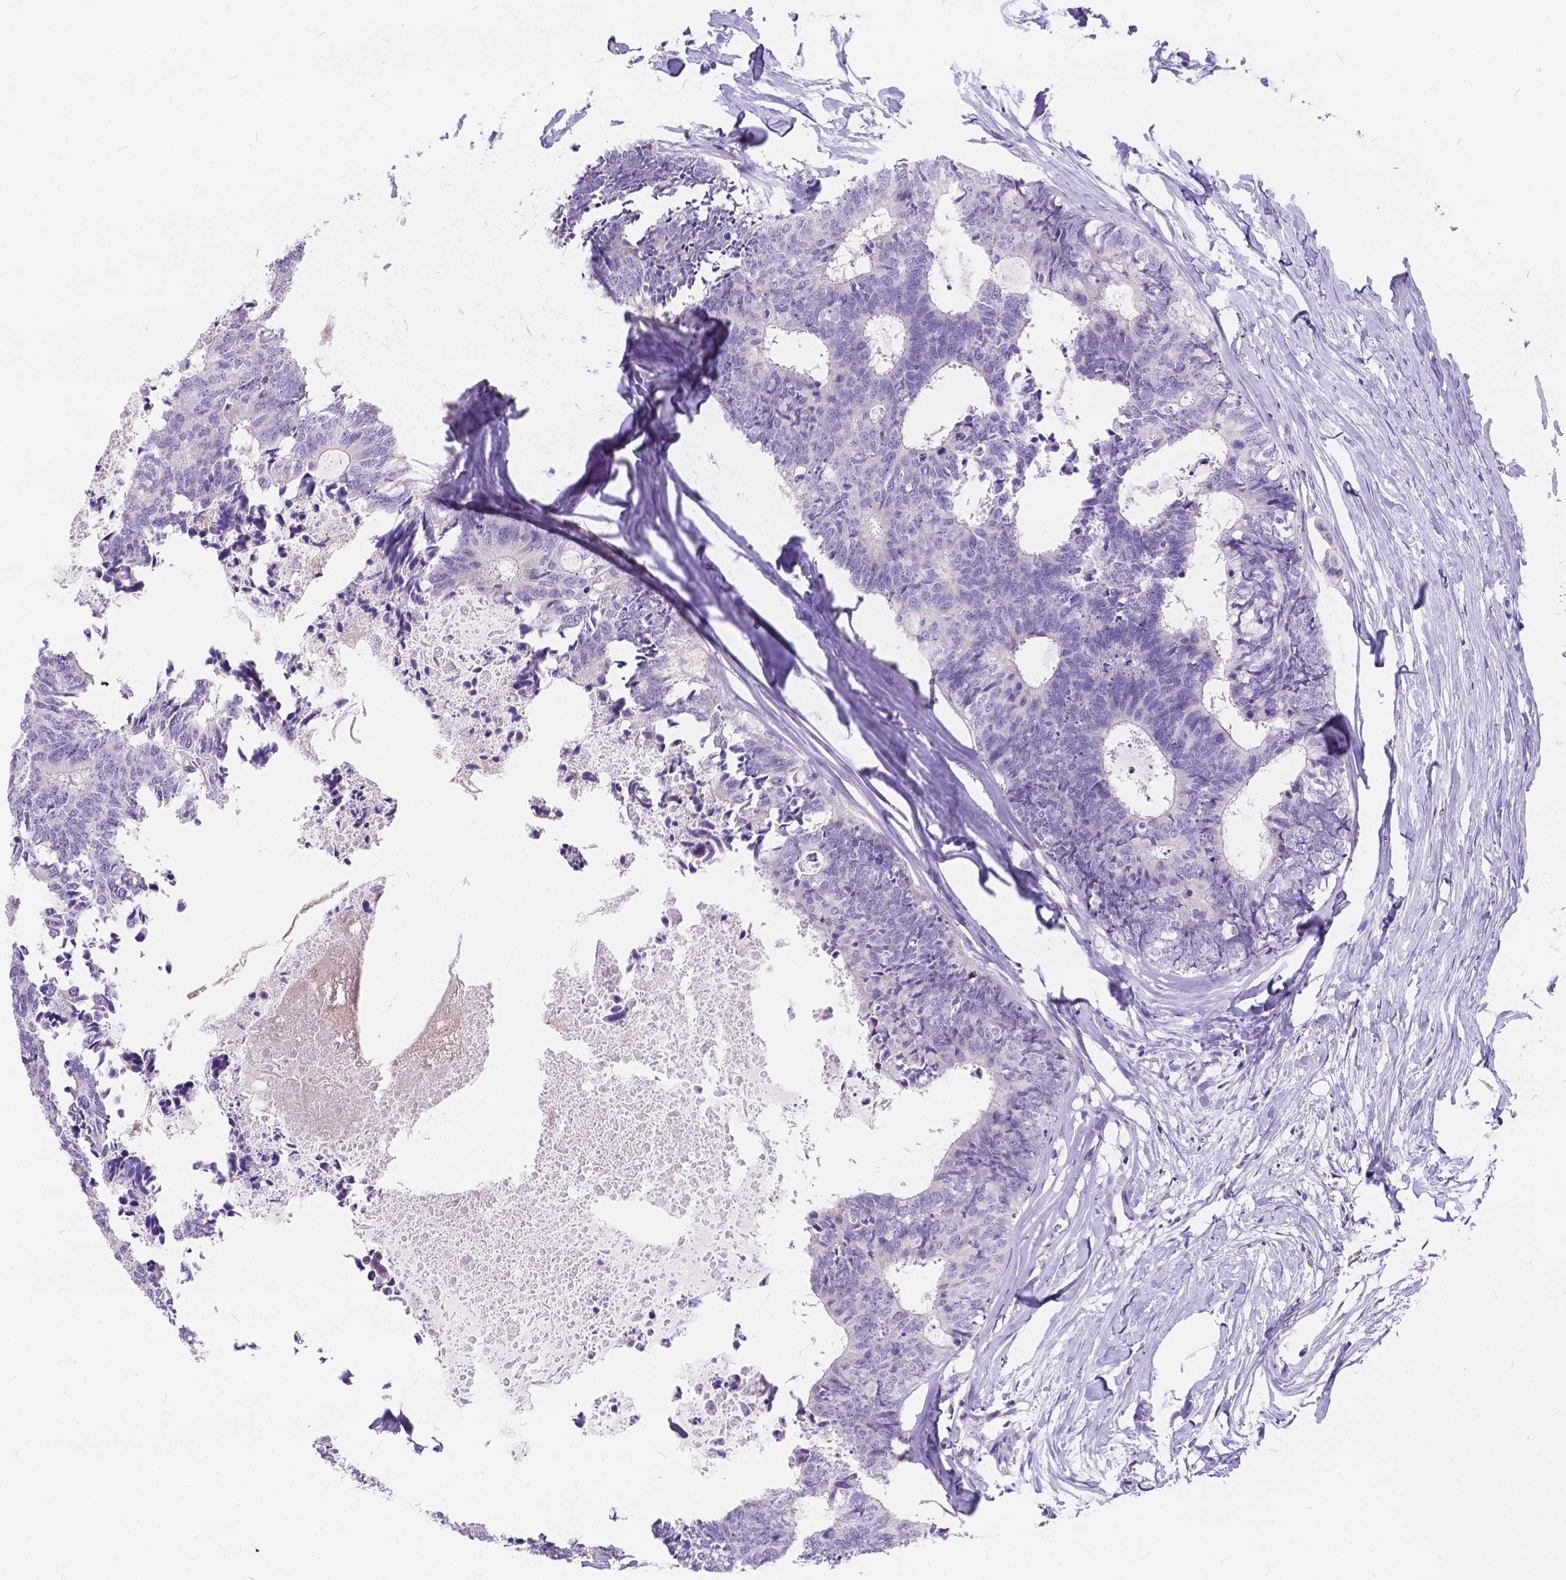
{"staining": {"intensity": "negative", "quantity": "none", "location": "none"}, "tissue": "colorectal cancer", "cell_type": "Tumor cells", "image_type": "cancer", "snomed": [{"axis": "morphology", "description": "Adenocarcinoma, NOS"}, {"axis": "topography", "description": "Colon"}, {"axis": "topography", "description": "Rectum"}], "caption": "Immunohistochemistry of adenocarcinoma (colorectal) demonstrates no positivity in tumor cells.", "gene": "DLEC1", "patient": {"sex": "male", "age": 57}}